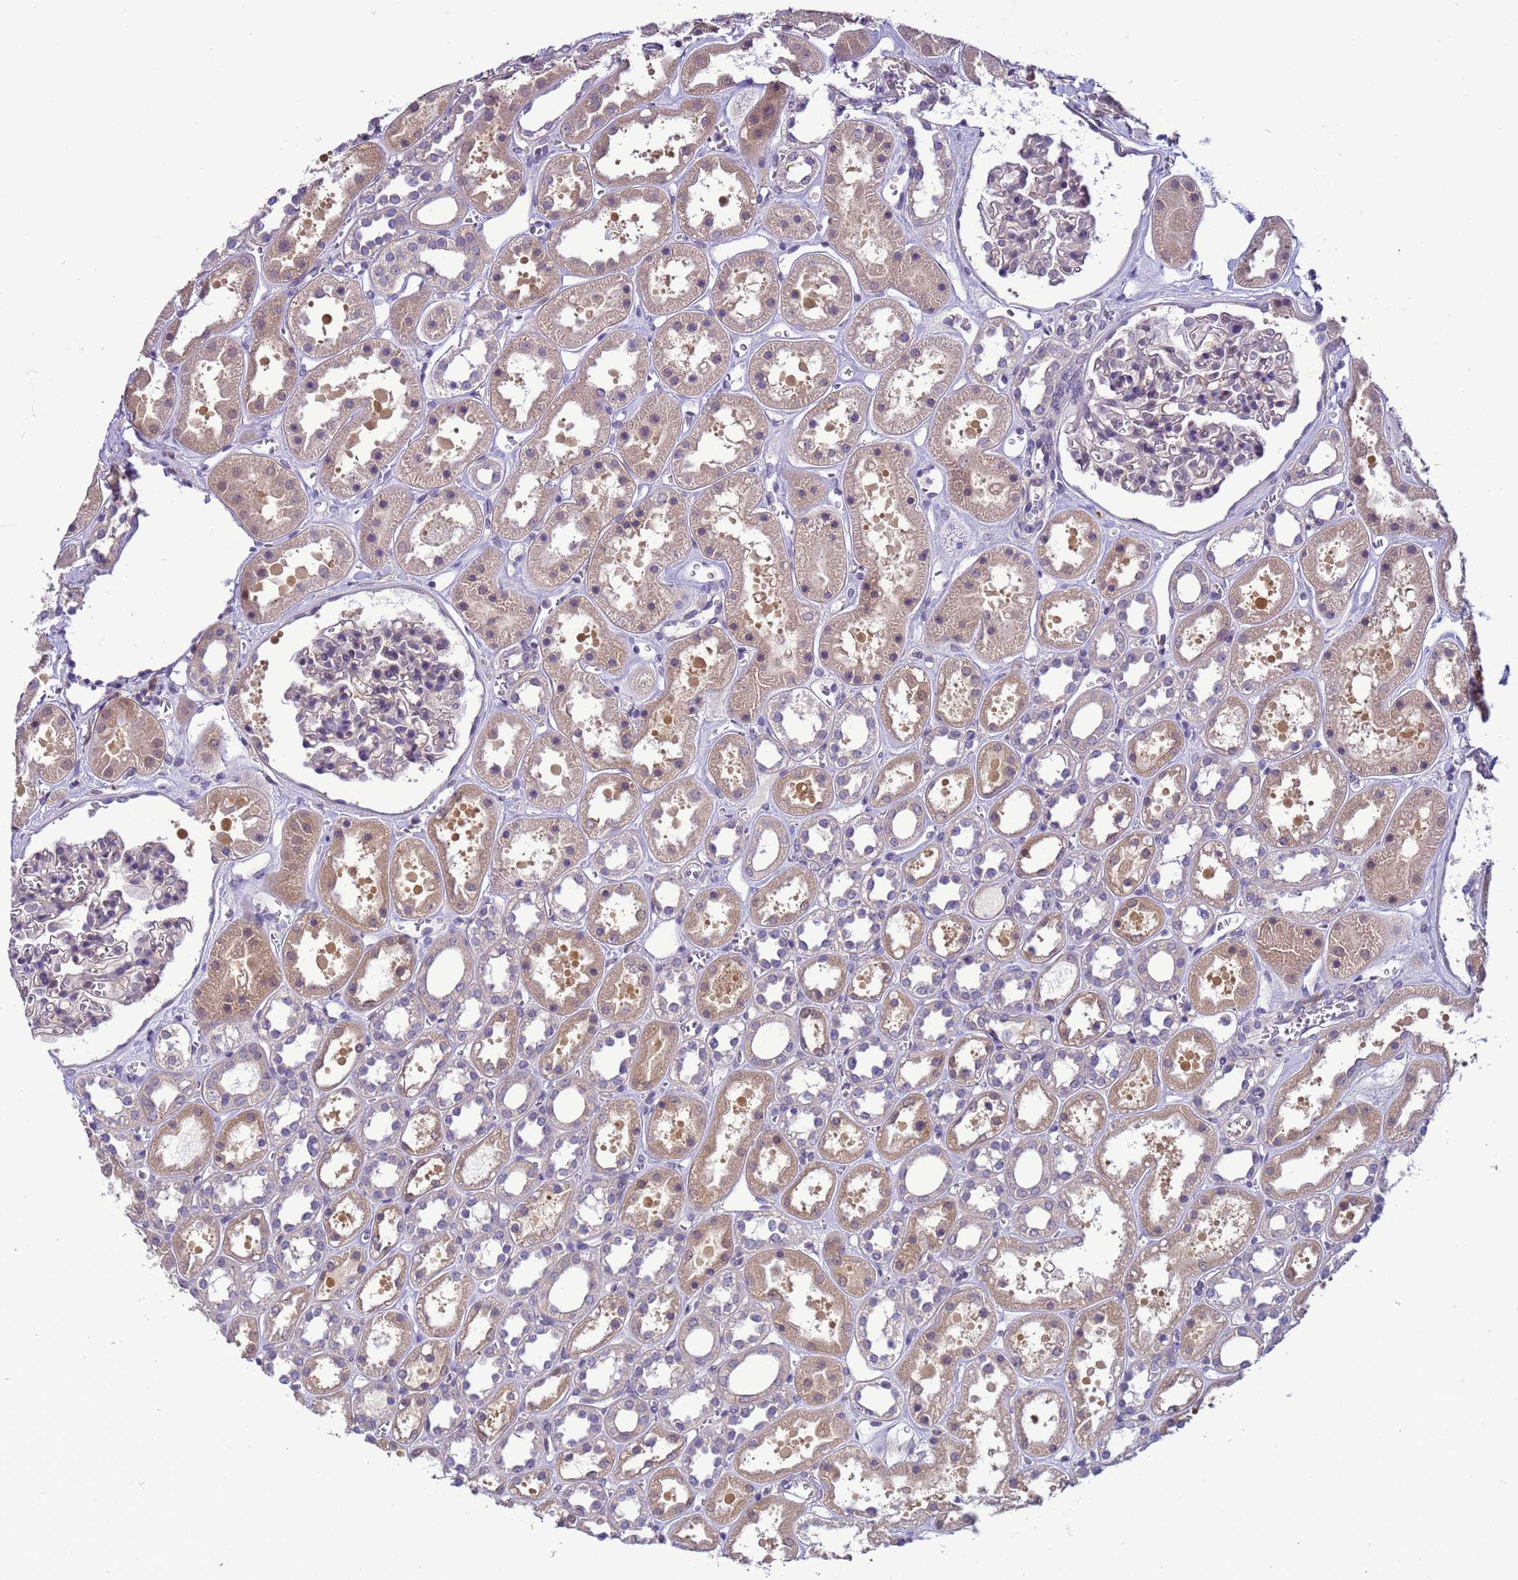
{"staining": {"intensity": "weak", "quantity": "<25%", "location": "cytoplasmic/membranous"}, "tissue": "kidney", "cell_type": "Cells in glomeruli", "image_type": "normal", "snomed": [{"axis": "morphology", "description": "Normal tissue, NOS"}, {"axis": "topography", "description": "Kidney"}], "caption": "An immunohistochemistry photomicrograph of normal kidney is shown. There is no staining in cells in glomeruli of kidney.", "gene": "DDI2", "patient": {"sex": "female", "age": 41}}